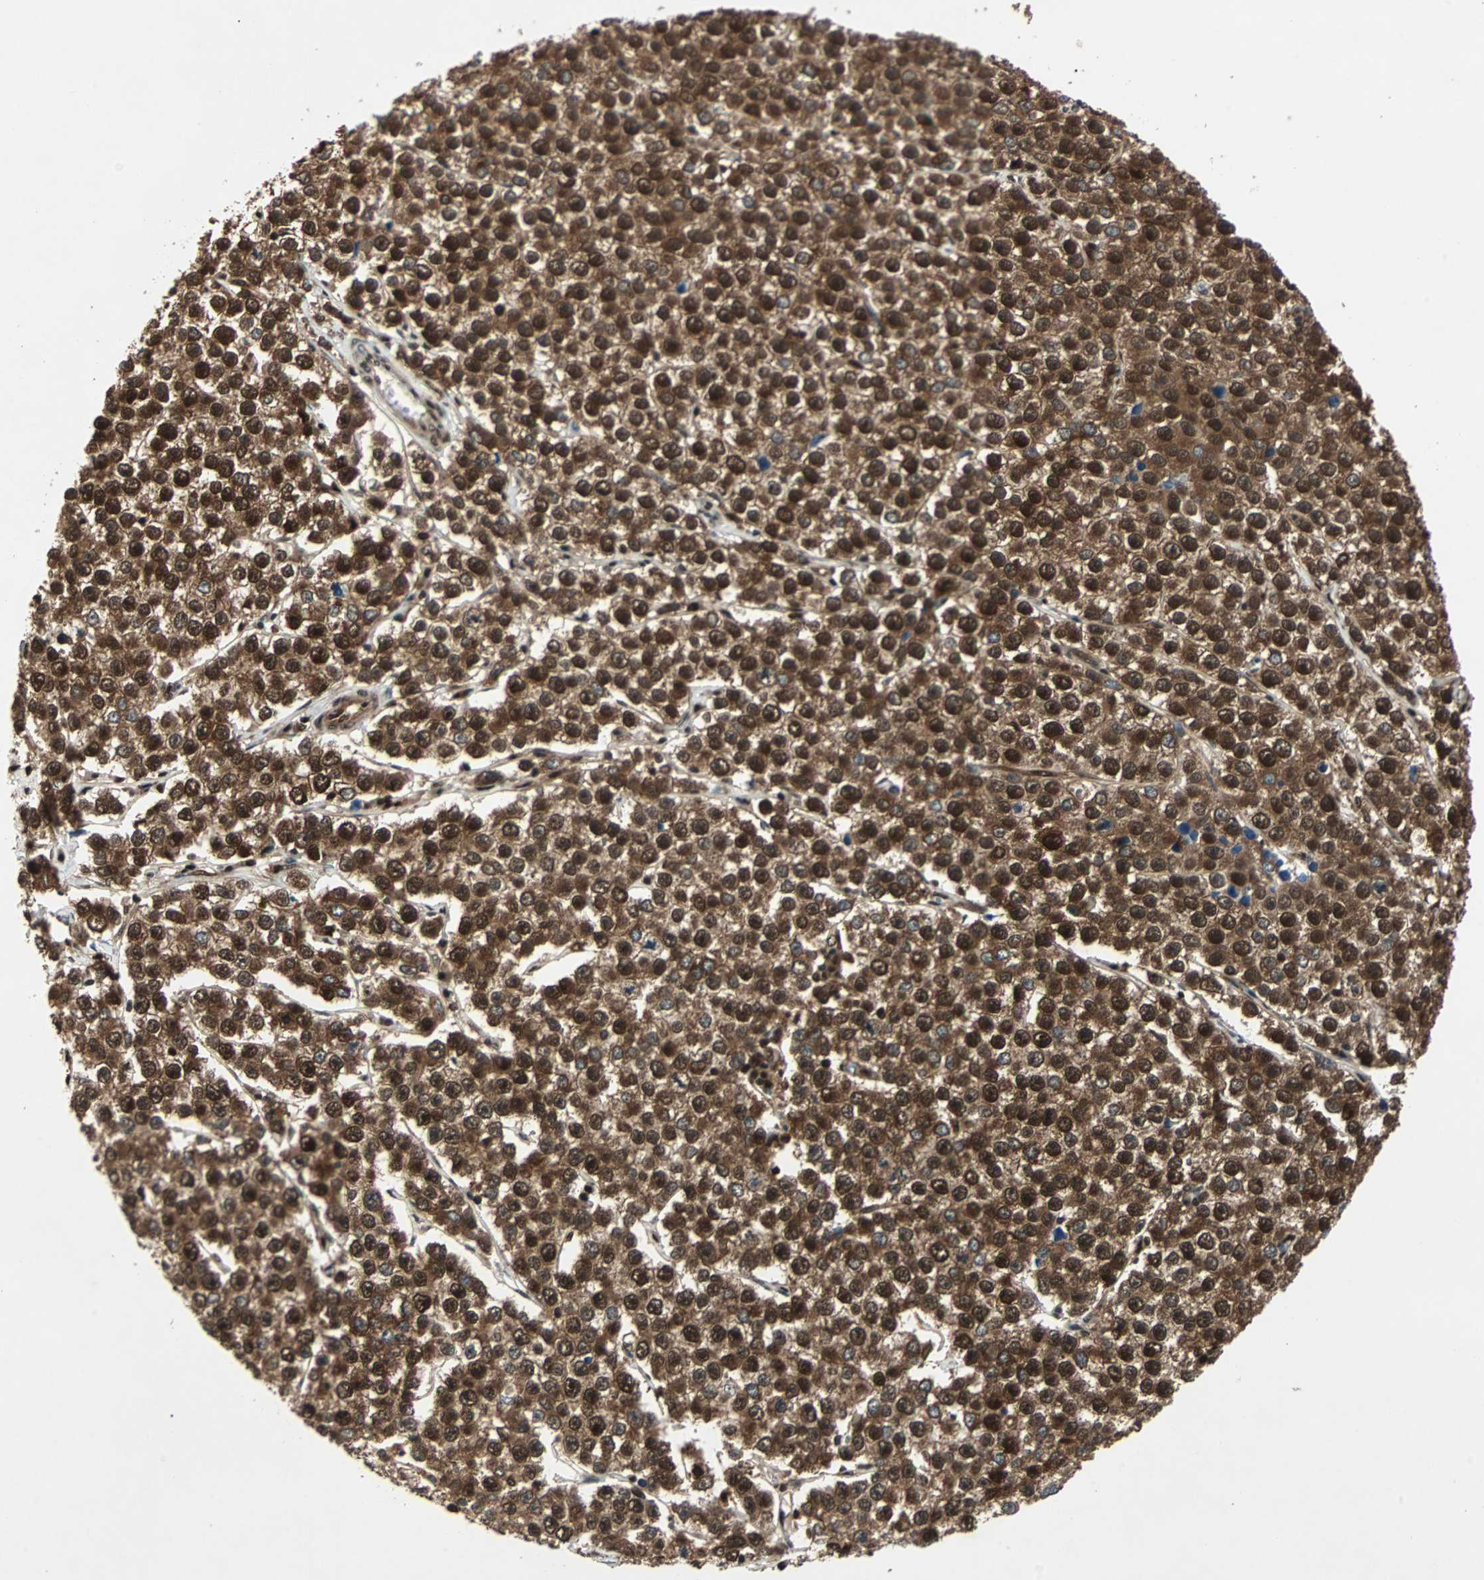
{"staining": {"intensity": "strong", "quantity": ">75%", "location": "cytoplasmic/membranous,nuclear"}, "tissue": "testis cancer", "cell_type": "Tumor cells", "image_type": "cancer", "snomed": [{"axis": "morphology", "description": "Seminoma, NOS"}, {"axis": "morphology", "description": "Carcinoma, Embryonal, NOS"}, {"axis": "topography", "description": "Testis"}], "caption": "Immunohistochemical staining of embryonal carcinoma (testis) demonstrates strong cytoplasmic/membranous and nuclear protein positivity in about >75% of tumor cells.", "gene": "ACLY", "patient": {"sex": "male", "age": 52}}